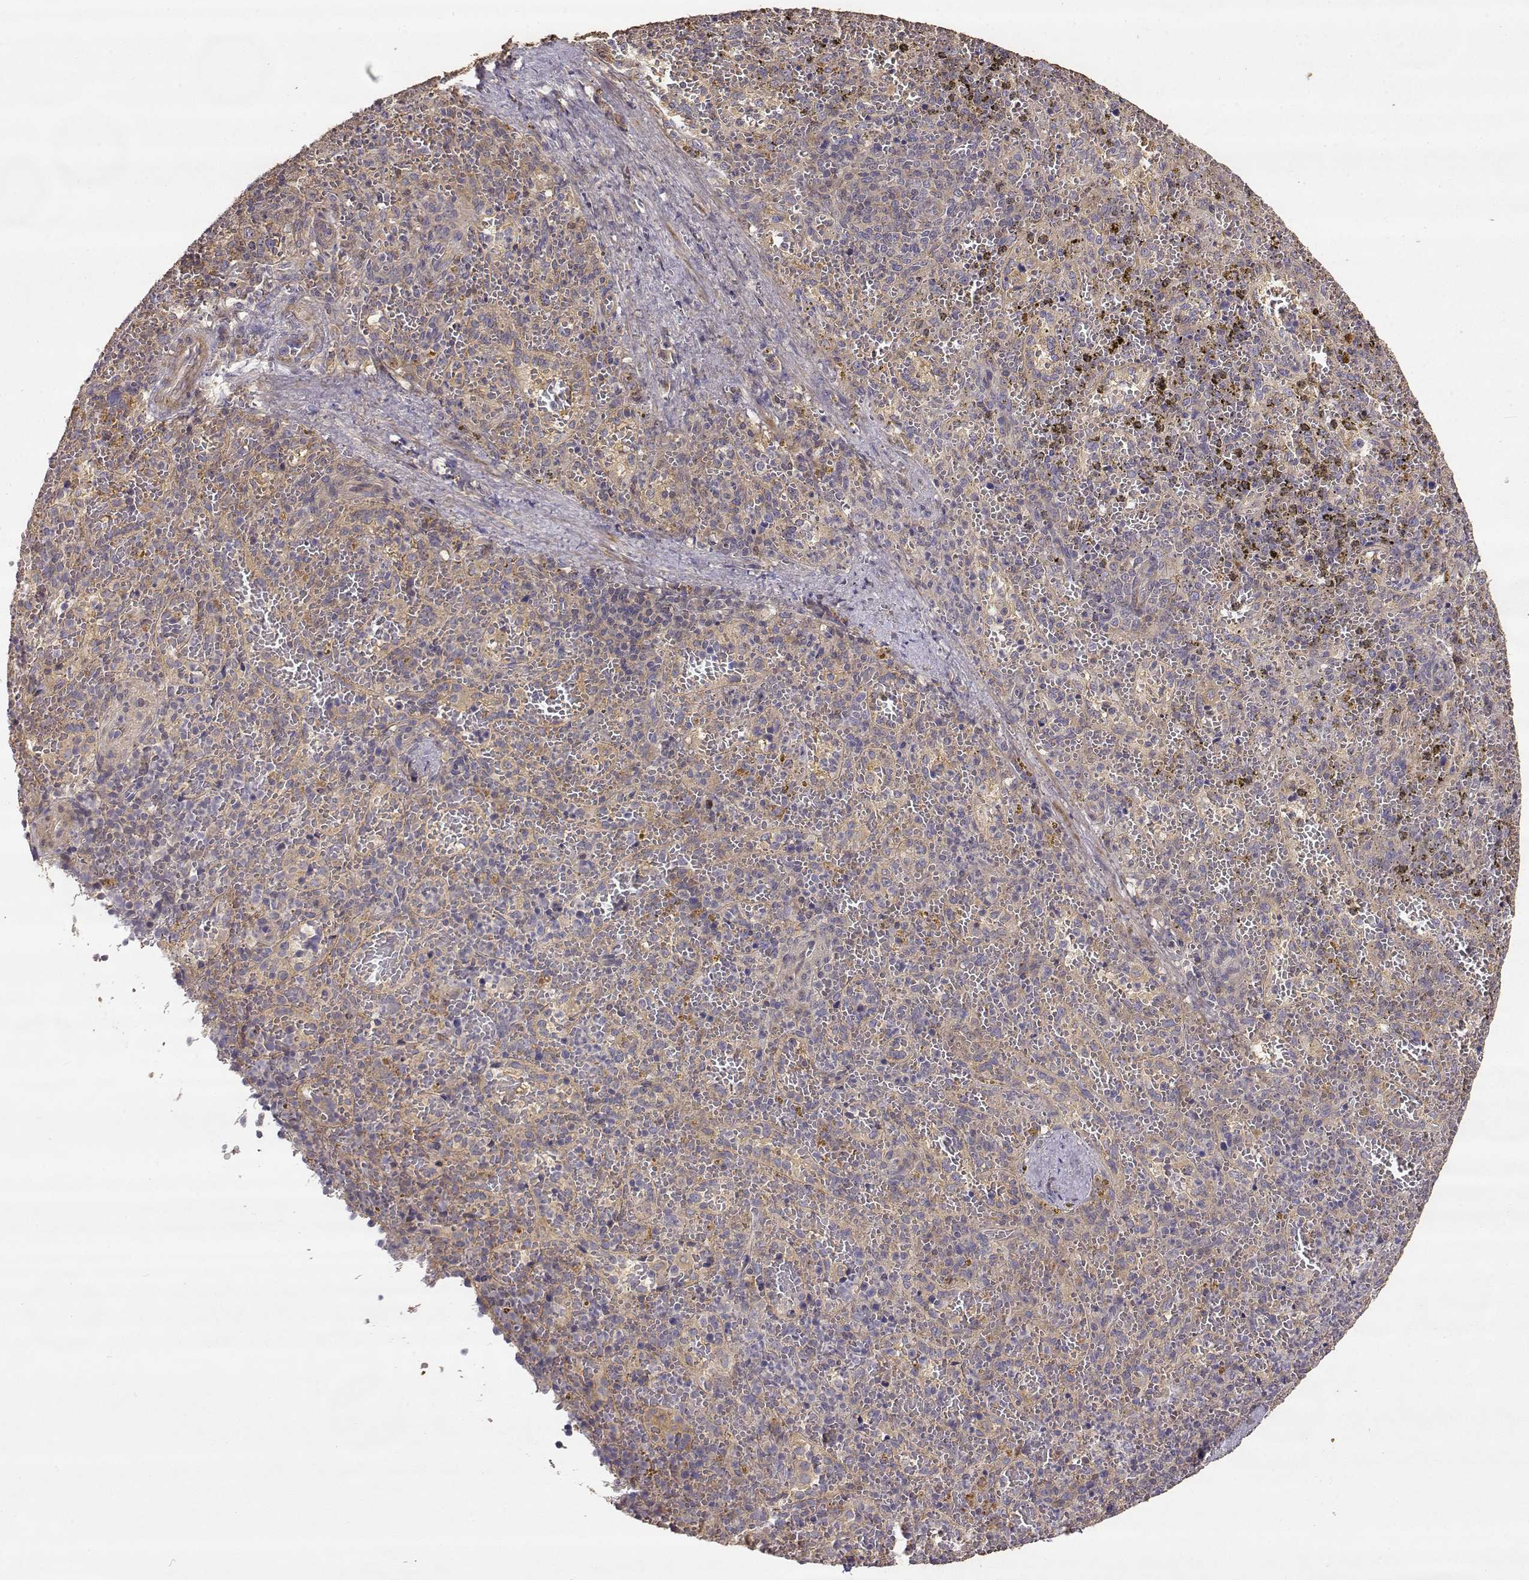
{"staining": {"intensity": "weak", "quantity": "25%-75%", "location": "cytoplasmic/membranous"}, "tissue": "spleen", "cell_type": "Cells in red pulp", "image_type": "normal", "snomed": [{"axis": "morphology", "description": "Normal tissue, NOS"}, {"axis": "topography", "description": "Spleen"}], "caption": "Immunohistochemistry (IHC) staining of normal spleen, which displays low levels of weak cytoplasmic/membranous expression in approximately 25%-75% of cells in red pulp indicating weak cytoplasmic/membranous protein staining. The staining was performed using DAB (3,3'-diaminobenzidine) (brown) for protein detection and nuclei were counterstained in hematoxylin (blue).", "gene": "CRIM1", "patient": {"sex": "female", "age": 50}}